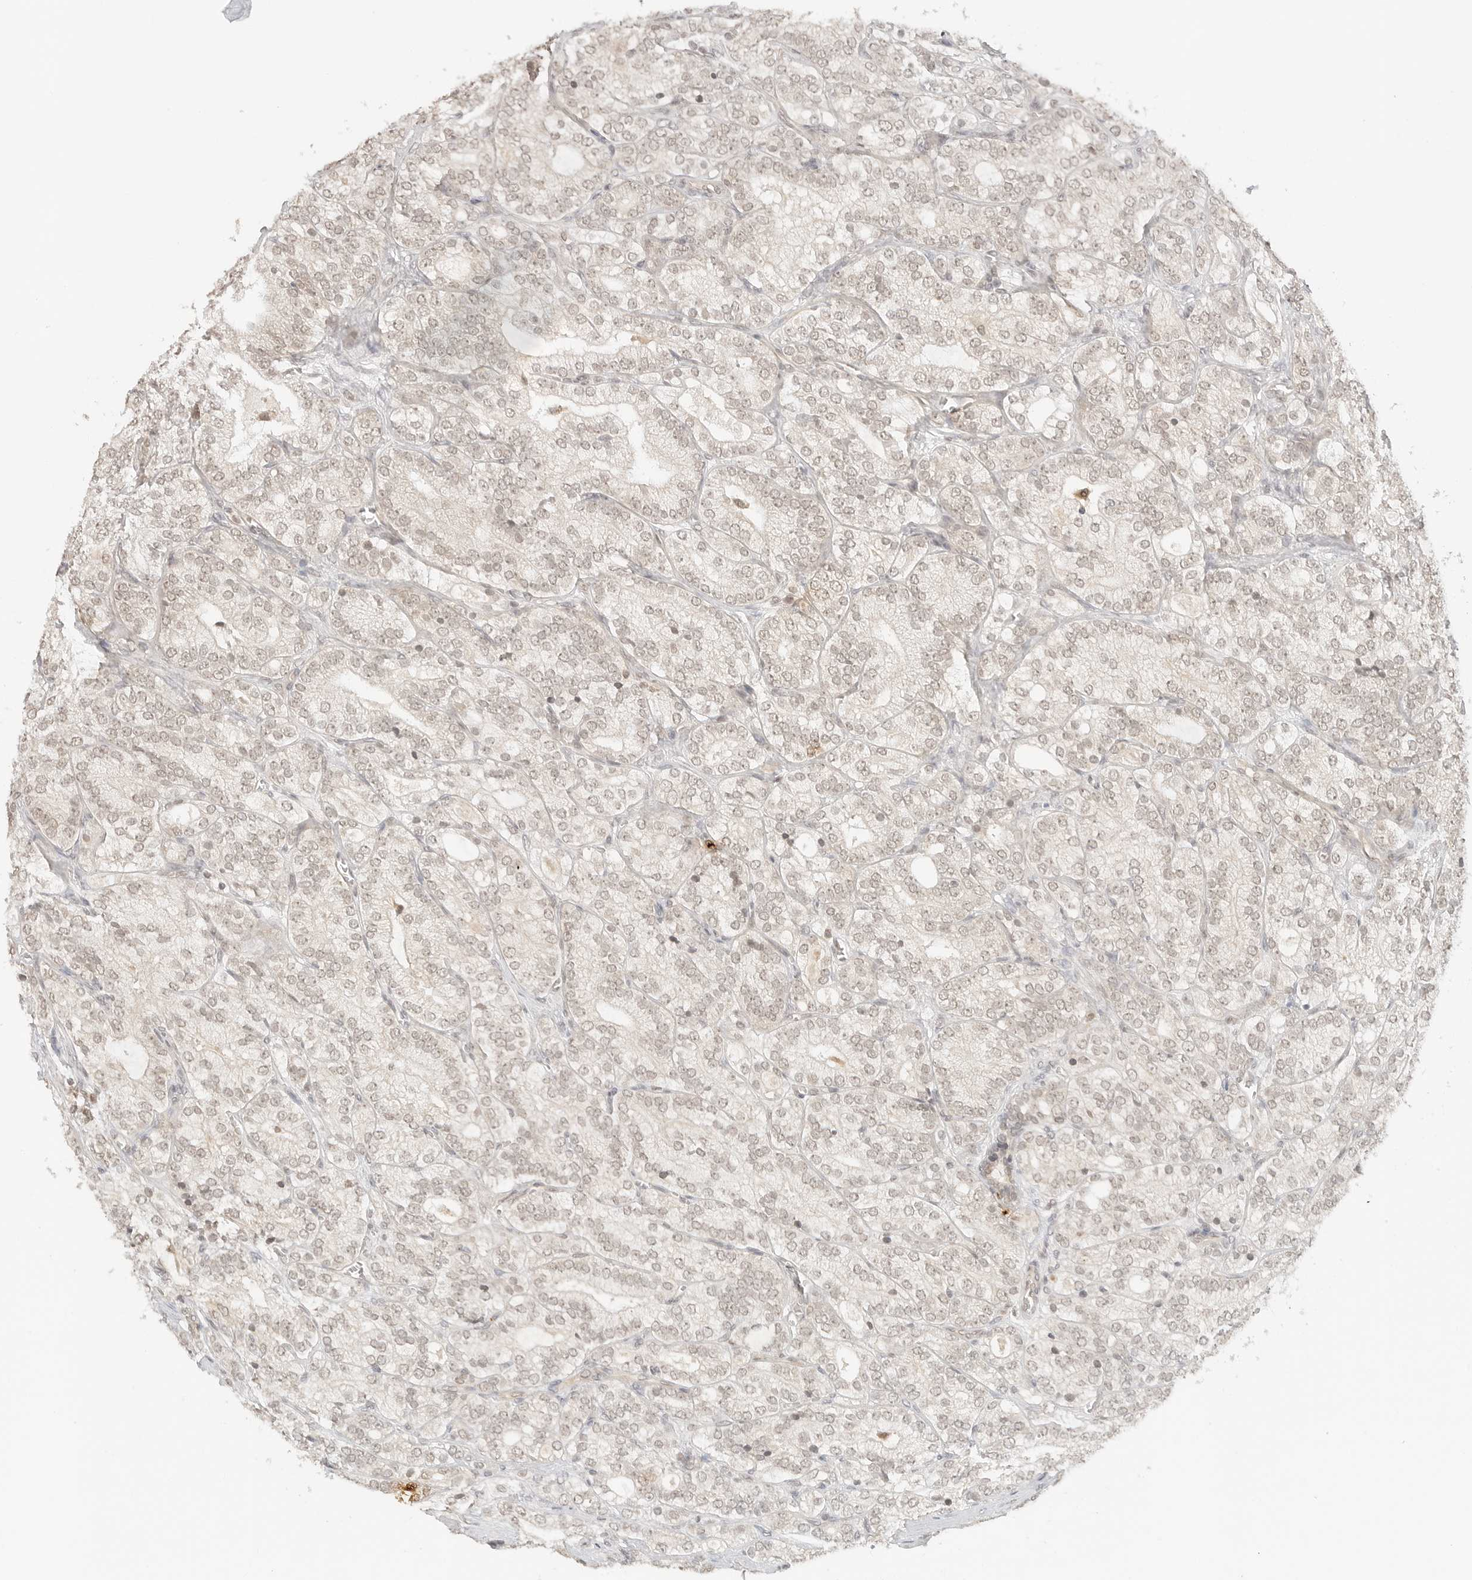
{"staining": {"intensity": "negative", "quantity": "none", "location": "none"}, "tissue": "prostate cancer", "cell_type": "Tumor cells", "image_type": "cancer", "snomed": [{"axis": "morphology", "description": "Adenocarcinoma, High grade"}, {"axis": "topography", "description": "Prostate"}], "caption": "IHC image of neoplastic tissue: human prostate cancer stained with DAB reveals no significant protein staining in tumor cells. The staining is performed using DAB (3,3'-diaminobenzidine) brown chromogen with nuclei counter-stained in using hematoxylin.", "gene": "GPR34", "patient": {"sex": "male", "age": 57}}